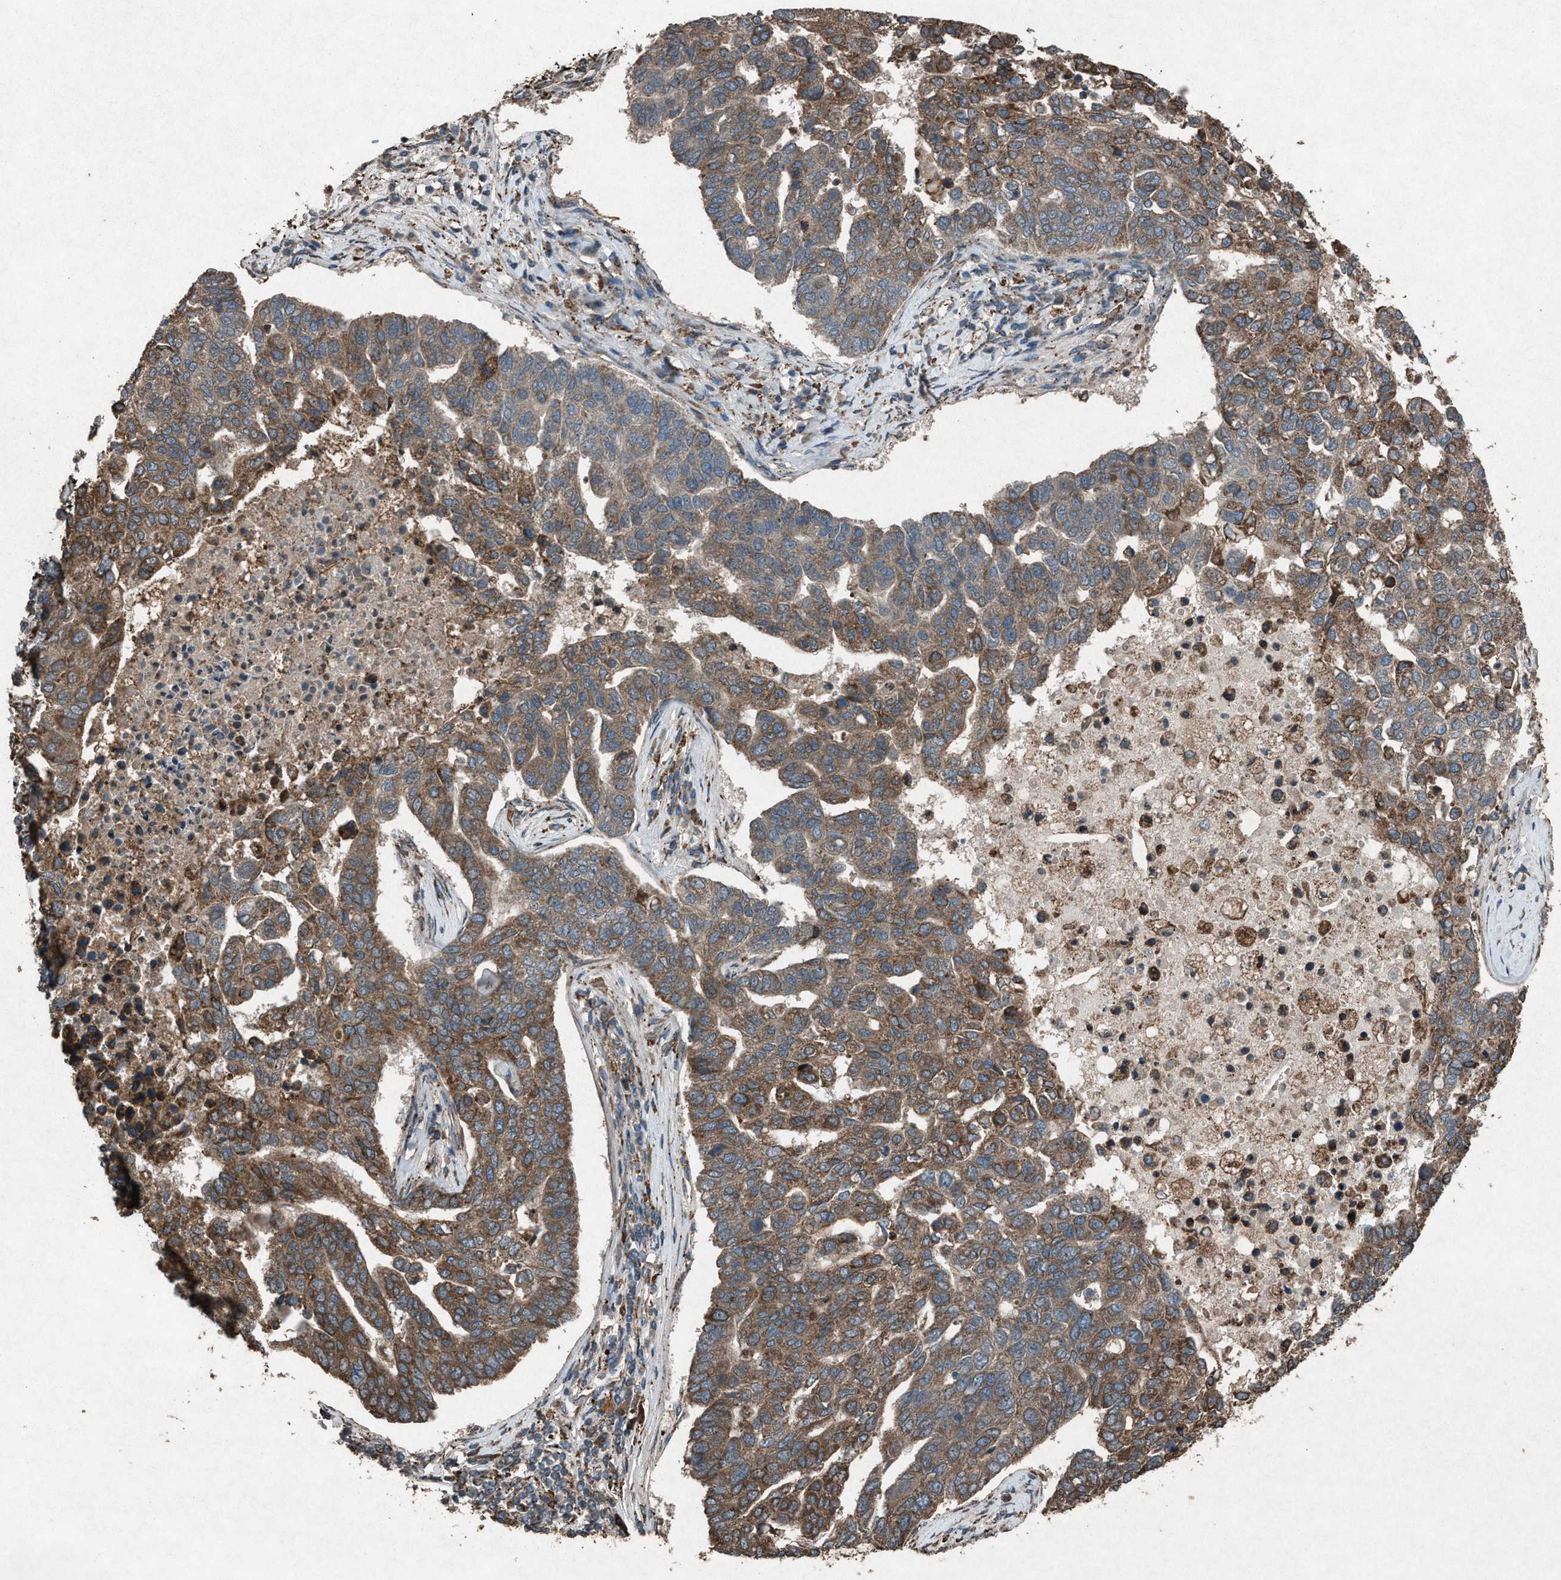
{"staining": {"intensity": "moderate", "quantity": ">75%", "location": "cytoplasmic/membranous"}, "tissue": "pancreatic cancer", "cell_type": "Tumor cells", "image_type": "cancer", "snomed": [{"axis": "morphology", "description": "Adenocarcinoma, NOS"}, {"axis": "topography", "description": "Pancreas"}], "caption": "An image of pancreatic cancer (adenocarcinoma) stained for a protein demonstrates moderate cytoplasmic/membranous brown staining in tumor cells. The protein of interest is stained brown, and the nuclei are stained in blue (DAB IHC with brightfield microscopy, high magnification).", "gene": "CALR", "patient": {"sex": "female", "age": 61}}